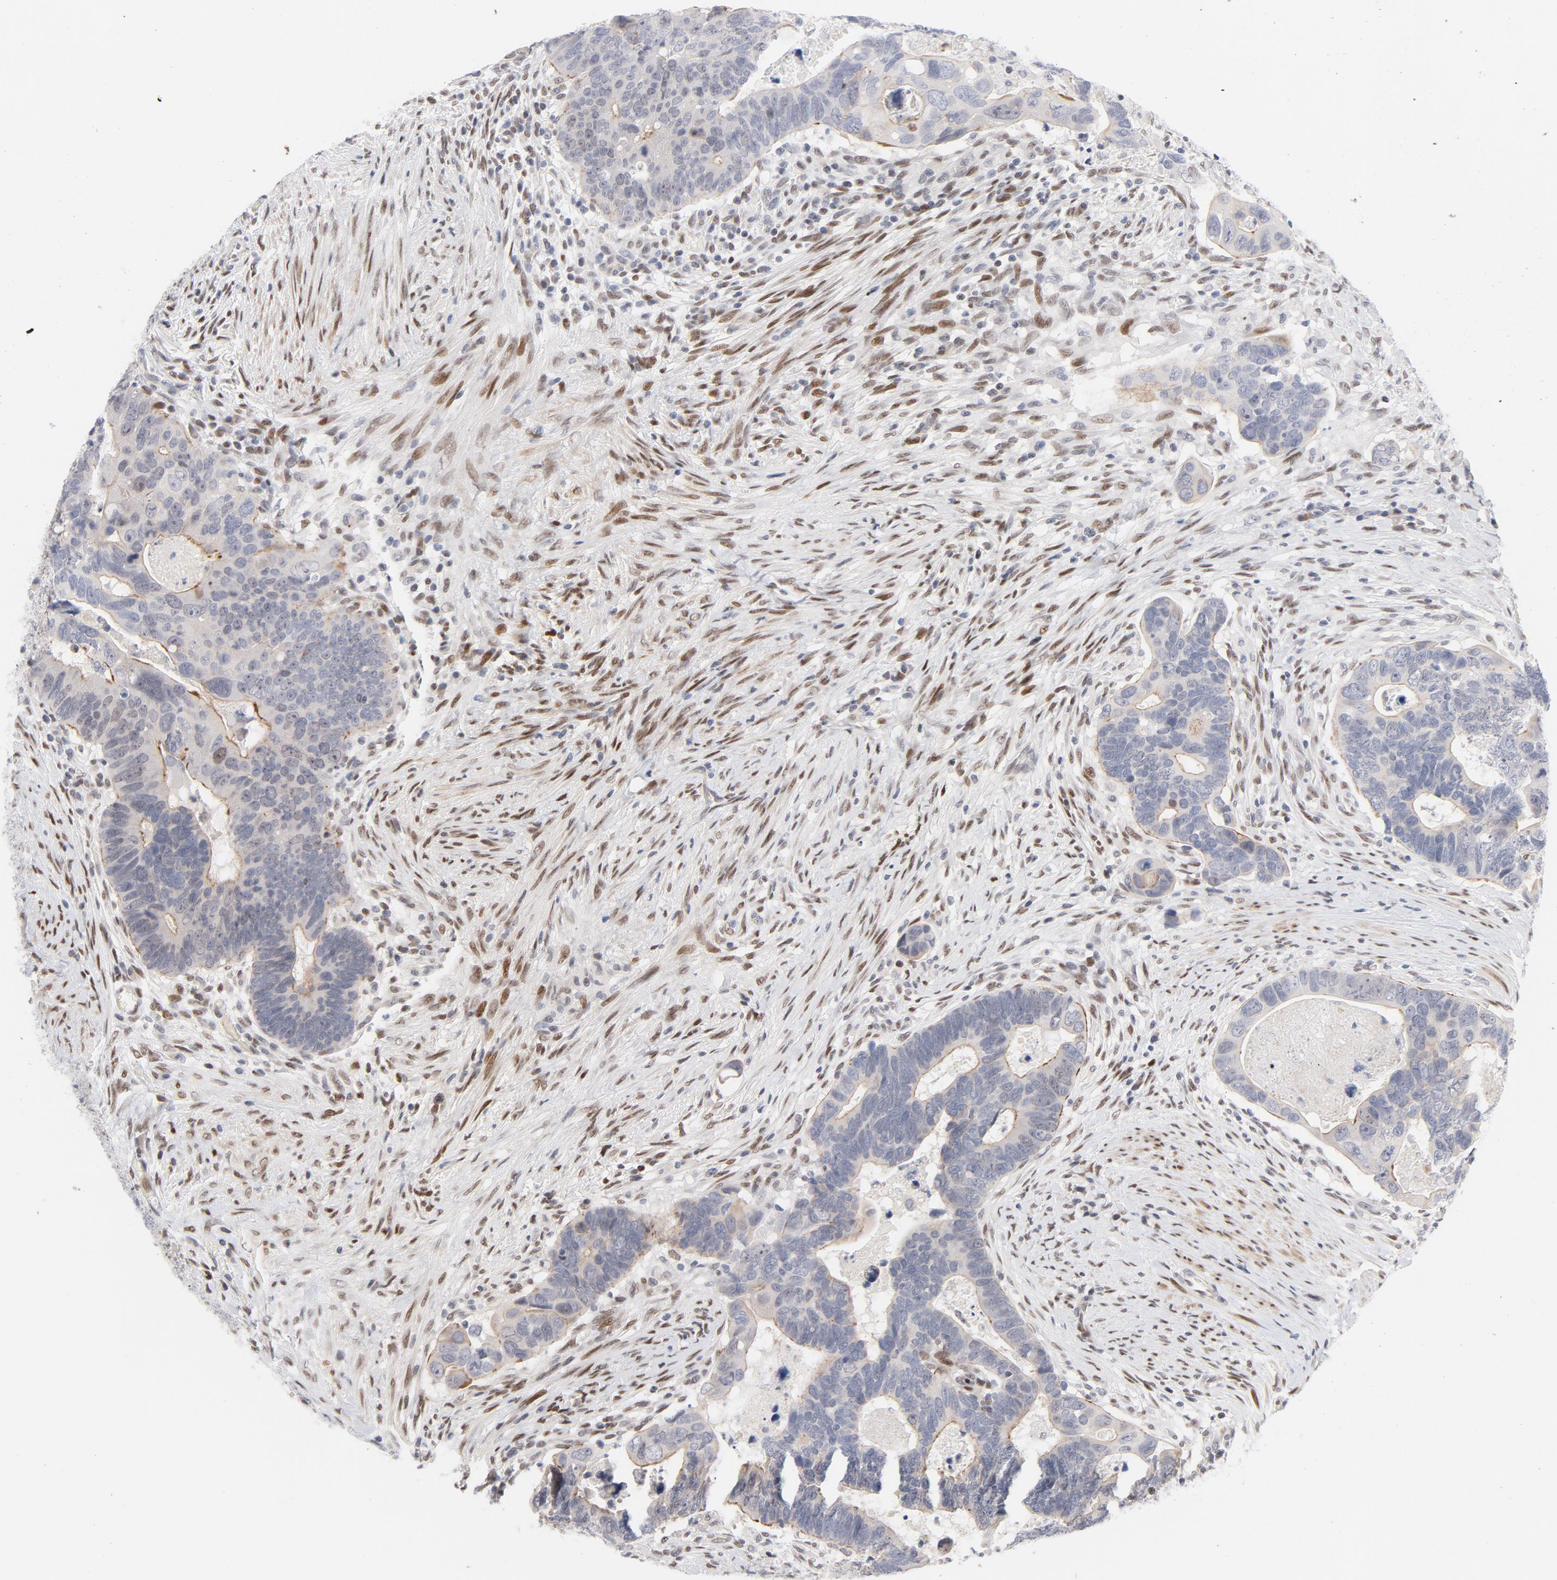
{"staining": {"intensity": "weak", "quantity": "<25%", "location": "cytoplasmic/membranous,nuclear"}, "tissue": "colorectal cancer", "cell_type": "Tumor cells", "image_type": "cancer", "snomed": [{"axis": "morphology", "description": "Adenocarcinoma, NOS"}, {"axis": "topography", "description": "Rectum"}], "caption": "The IHC micrograph has no significant expression in tumor cells of colorectal adenocarcinoma tissue.", "gene": "NFIC", "patient": {"sex": "male", "age": 53}}